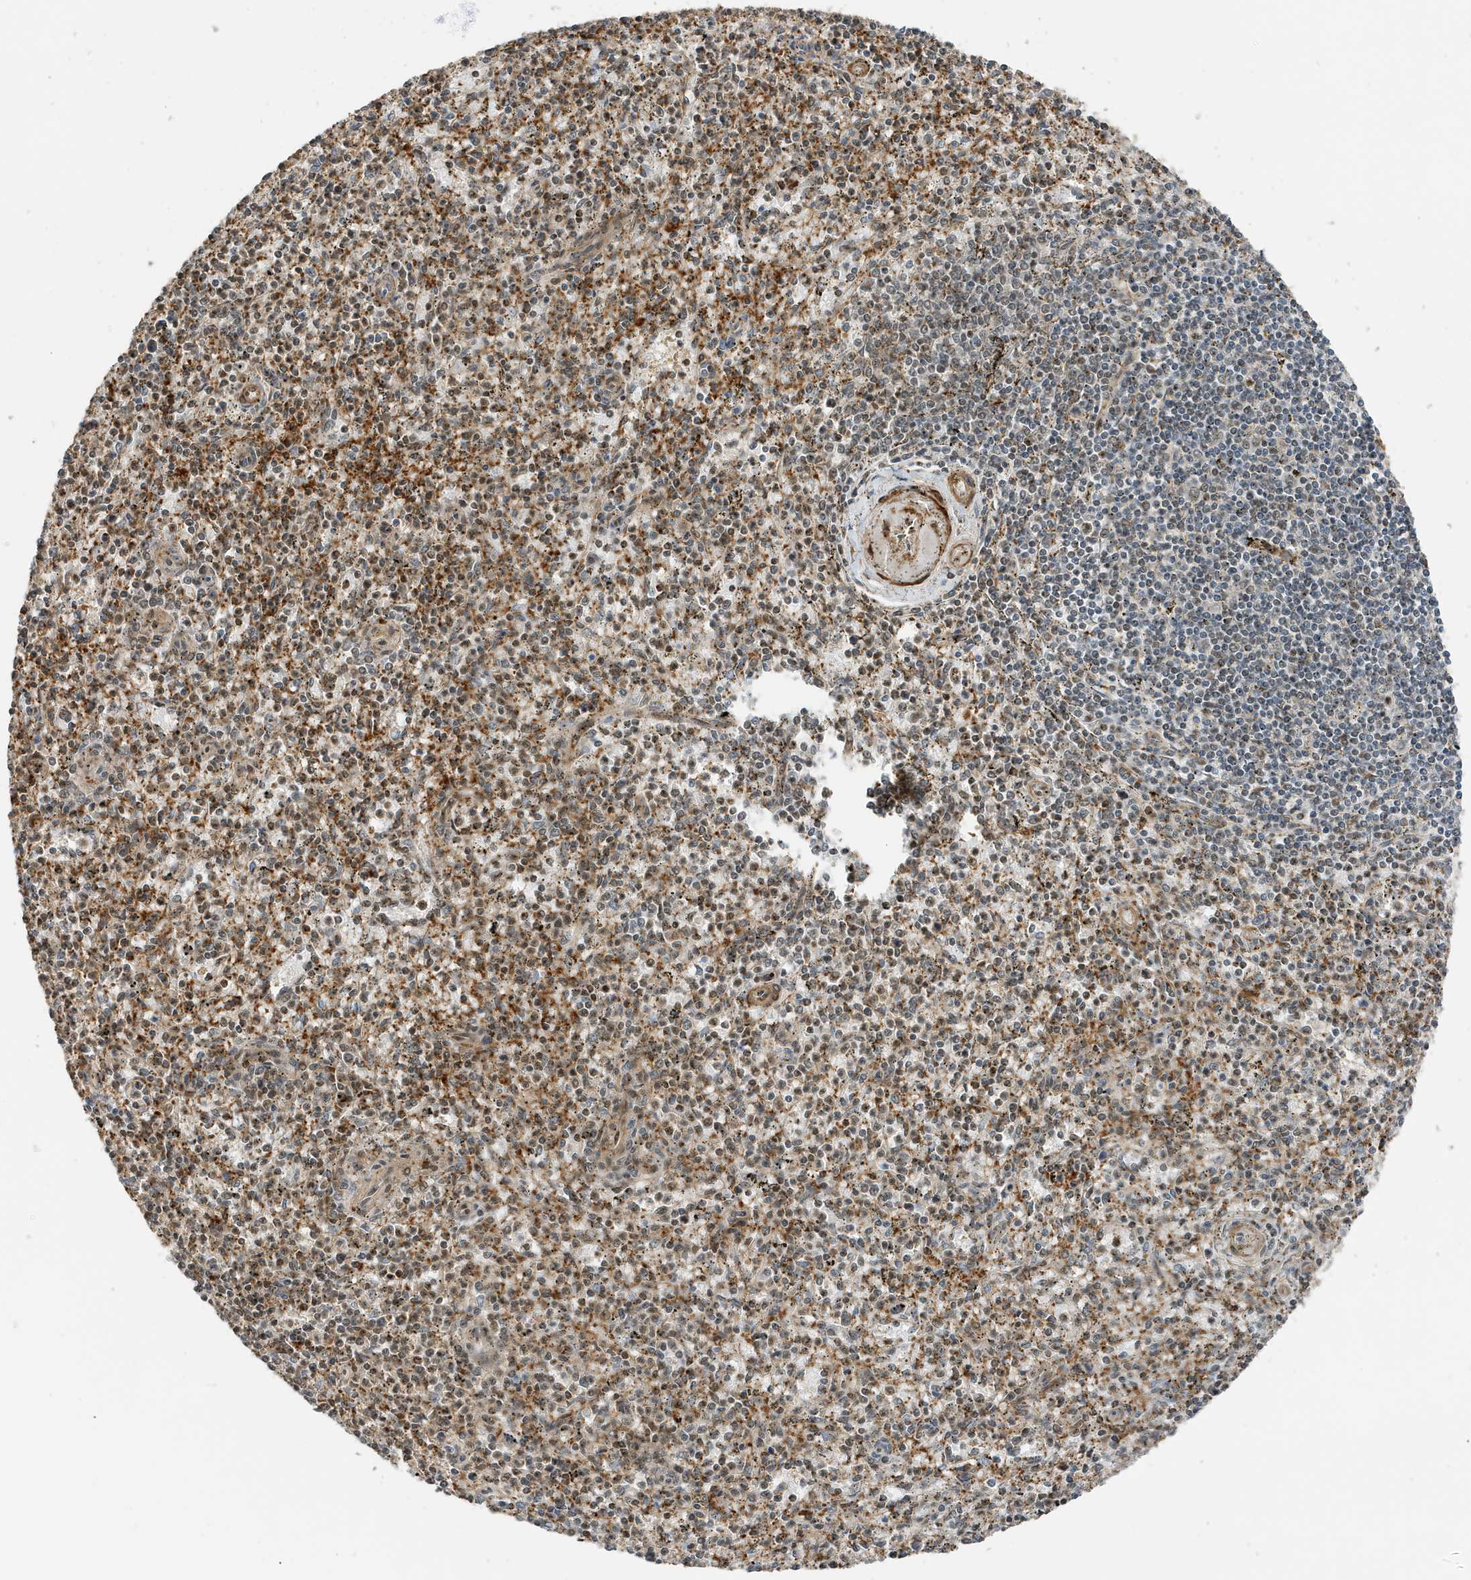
{"staining": {"intensity": "weak", "quantity": "25%-75%", "location": "nuclear"}, "tissue": "spleen", "cell_type": "Cells in red pulp", "image_type": "normal", "snomed": [{"axis": "morphology", "description": "Normal tissue, NOS"}, {"axis": "topography", "description": "Spleen"}], "caption": "A photomicrograph showing weak nuclear positivity in about 25%-75% of cells in red pulp in normal spleen, as visualized by brown immunohistochemical staining.", "gene": "MAST3", "patient": {"sex": "male", "age": 72}}